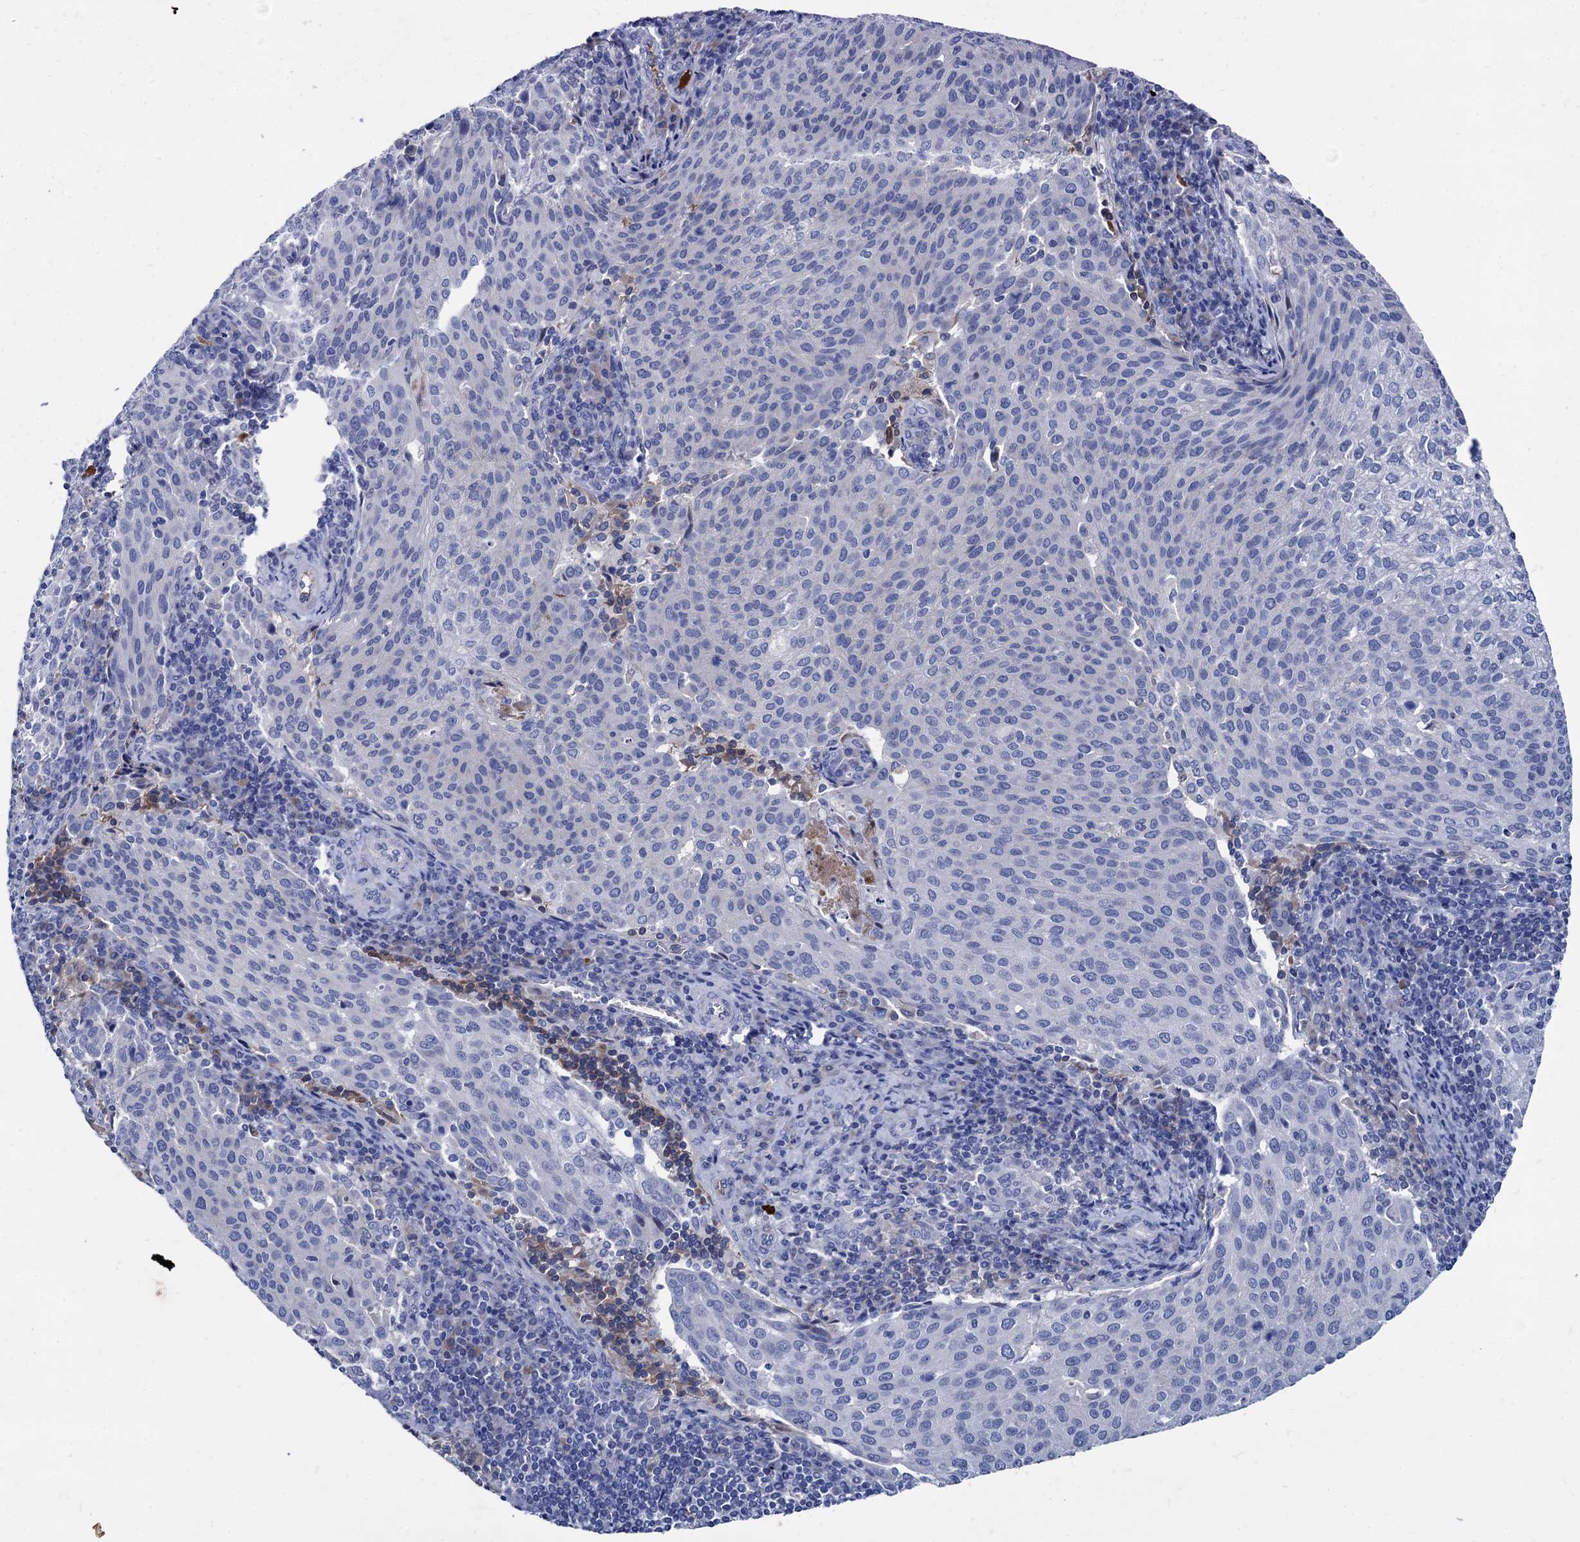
{"staining": {"intensity": "negative", "quantity": "none", "location": "none"}, "tissue": "cervical cancer", "cell_type": "Tumor cells", "image_type": "cancer", "snomed": [{"axis": "morphology", "description": "Squamous cell carcinoma, NOS"}, {"axis": "topography", "description": "Cervix"}], "caption": "A high-resolution photomicrograph shows immunohistochemistry staining of cervical squamous cell carcinoma, which shows no significant positivity in tumor cells. (Brightfield microscopy of DAB (3,3'-diaminobenzidine) immunohistochemistry at high magnification).", "gene": "TMEM72", "patient": {"sex": "female", "age": 38}}